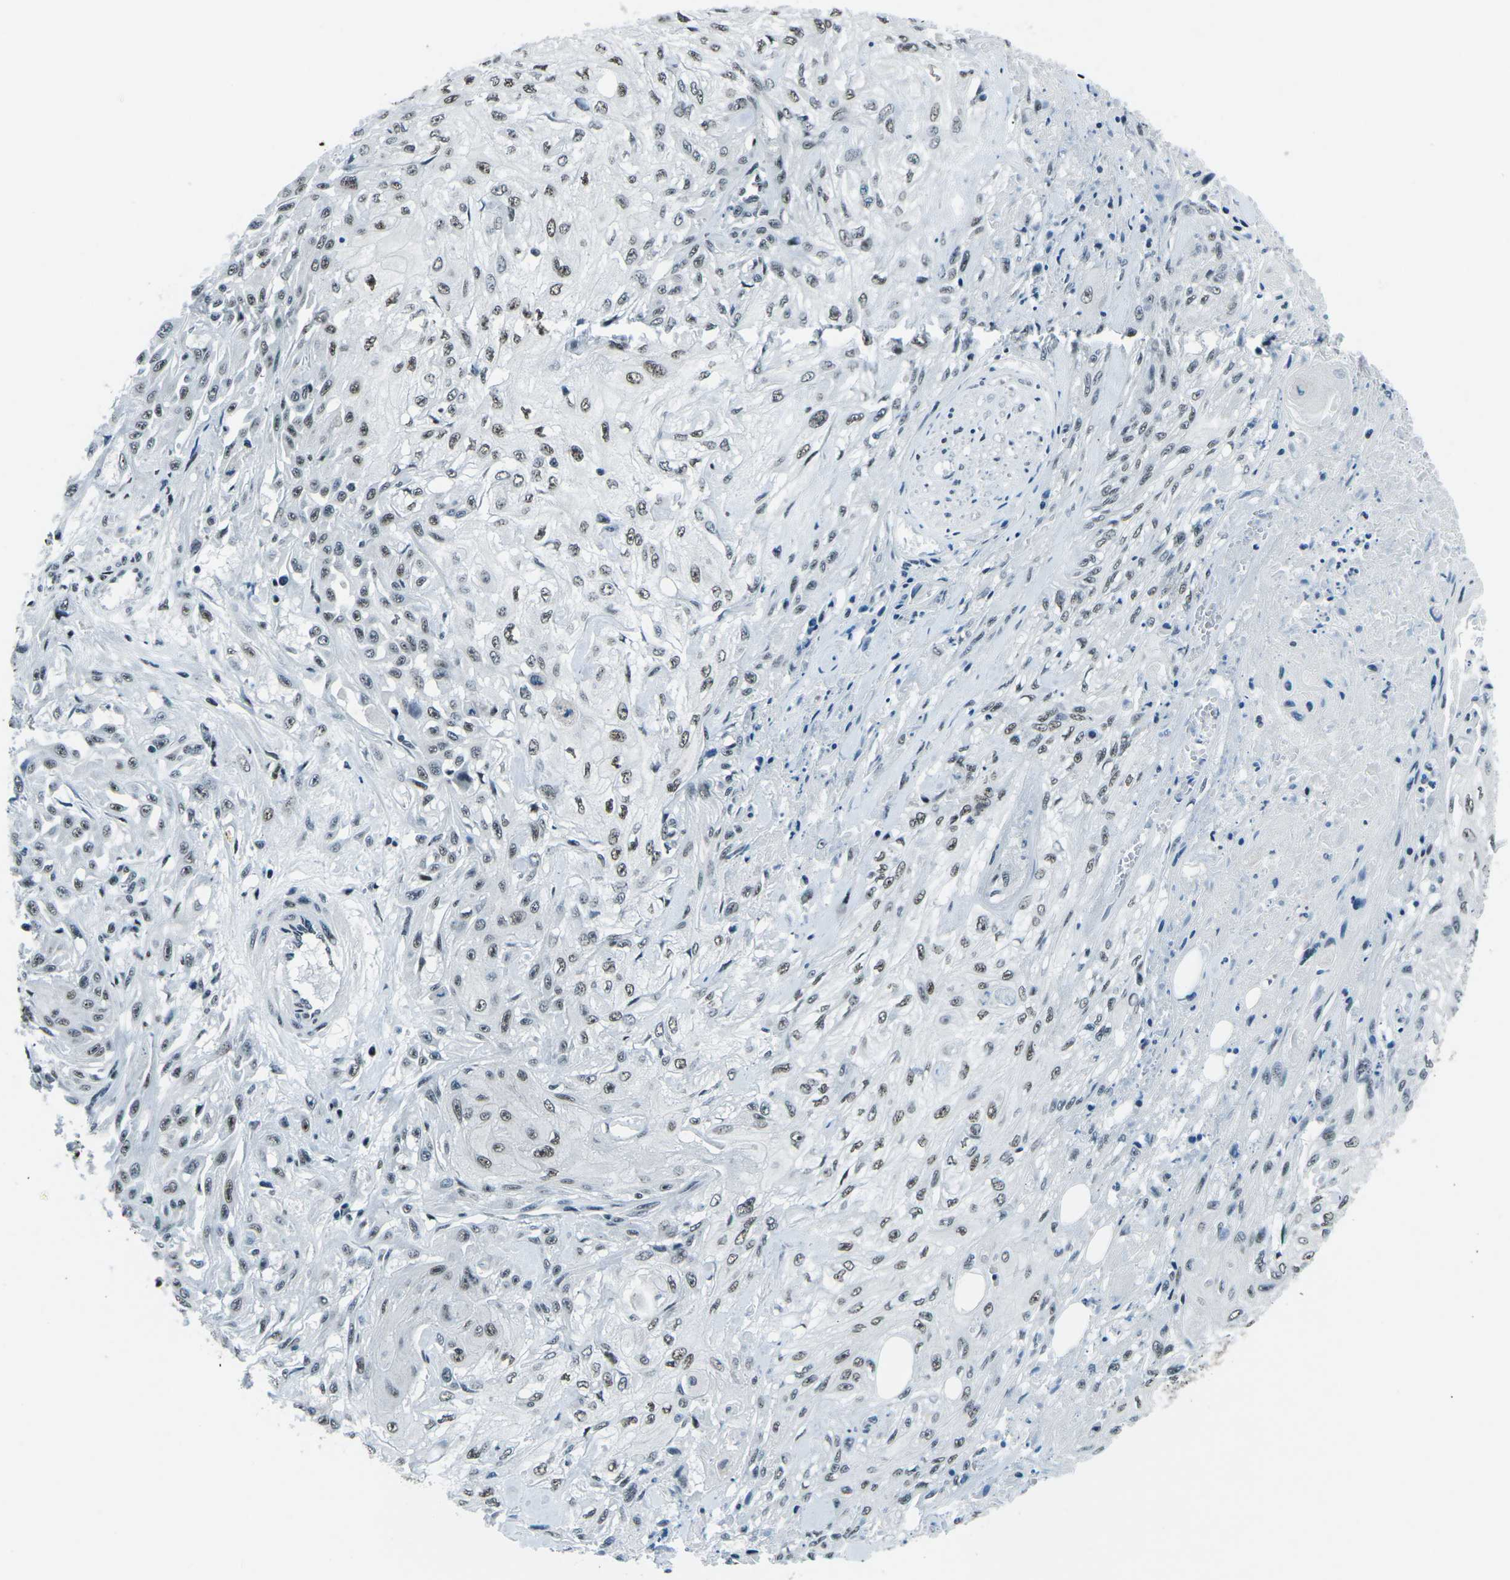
{"staining": {"intensity": "weak", "quantity": ">75%", "location": "nuclear"}, "tissue": "skin cancer", "cell_type": "Tumor cells", "image_type": "cancer", "snomed": [{"axis": "morphology", "description": "Squamous cell carcinoma, NOS"}, {"axis": "morphology", "description": "Squamous cell carcinoma, metastatic, NOS"}, {"axis": "topography", "description": "Skin"}, {"axis": "topography", "description": "Lymph node"}], "caption": "IHC (DAB (3,3'-diaminobenzidine)) staining of human squamous cell carcinoma (skin) exhibits weak nuclear protein expression in about >75% of tumor cells. The staining was performed using DAB (3,3'-diaminobenzidine), with brown indicating positive protein expression. Nuclei are stained blue with hematoxylin.", "gene": "RBL2", "patient": {"sex": "male", "age": 75}}